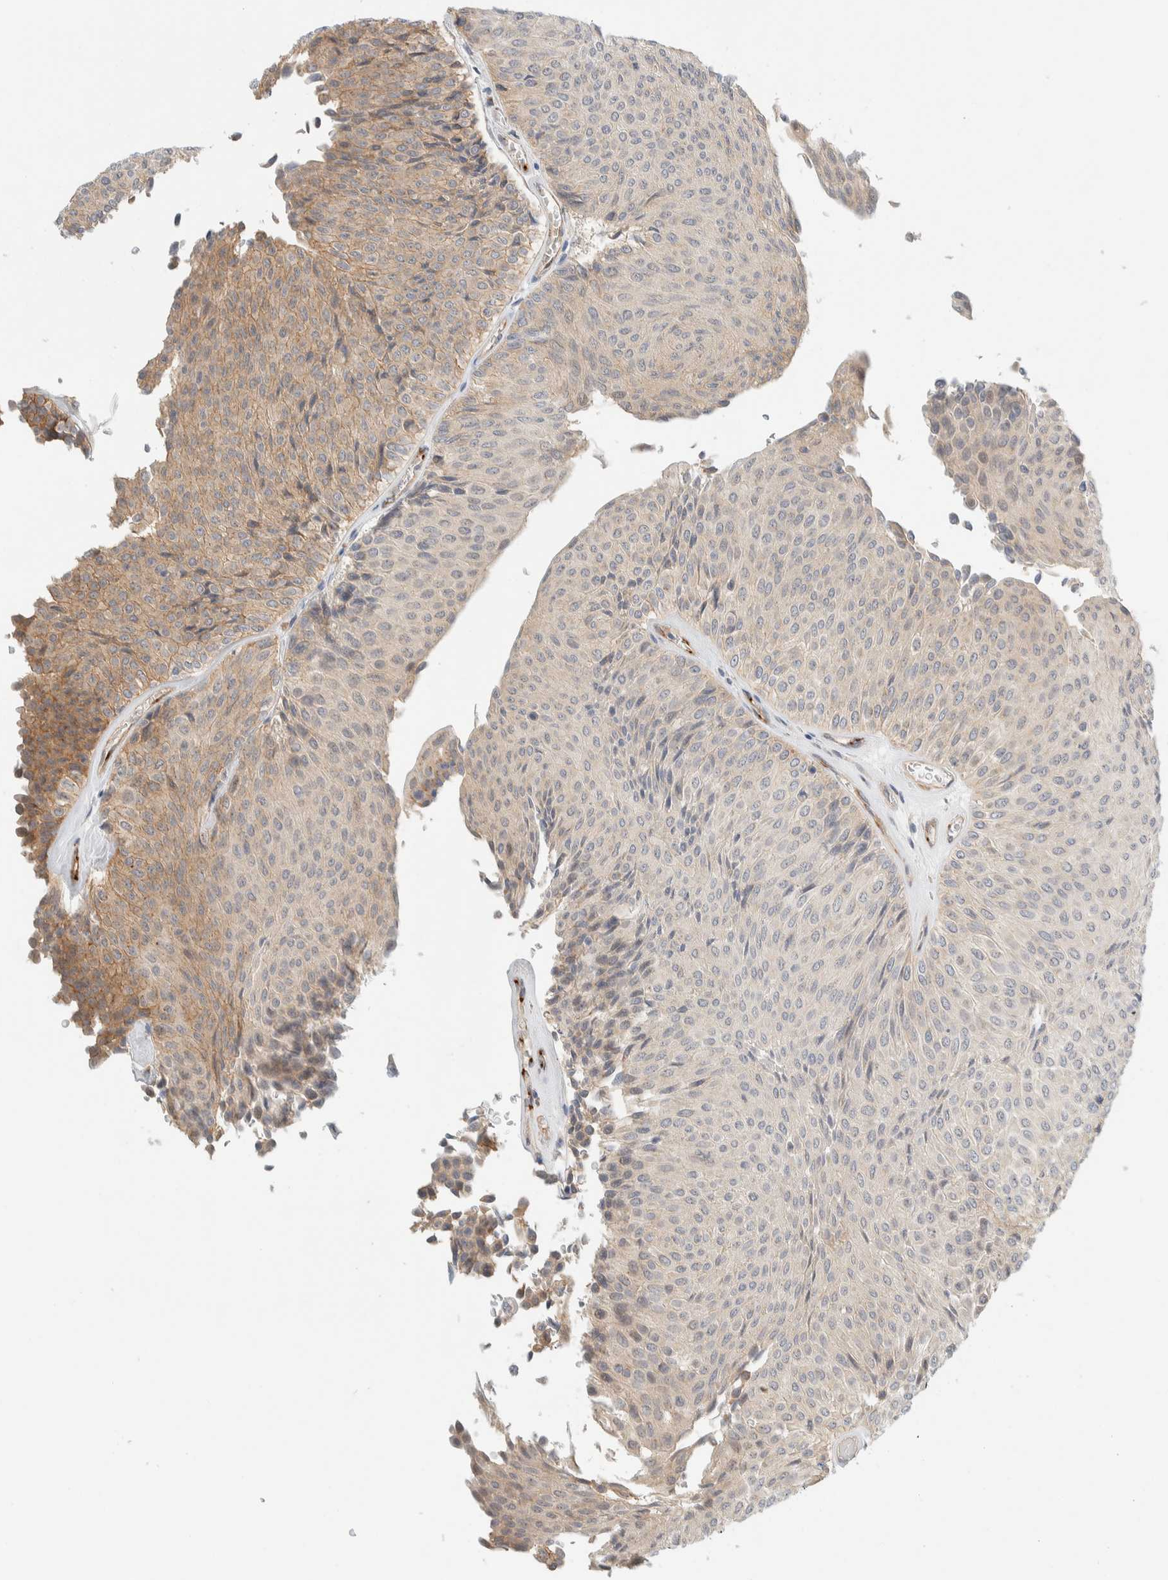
{"staining": {"intensity": "weak", "quantity": "25%-75%", "location": "cytoplasmic/membranous"}, "tissue": "urothelial cancer", "cell_type": "Tumor cells", "image_type": "cancer", "snomed": [{"axis": "morphology", "description": "Urothelial carcinoma, Low grade"}, {"axis": "topography", "description": "Urinary bladder"}], "caption": "Protein expression by immunohistochemistry (IHC) demonstrates weak cytoplasmic/membranous staining in about 25%-75% of tumor cells in low-grade urothelial carcinoma. (Stains: DAB in brown, nuclei in blue, Microscopy: brightfield microscopy at high magnification).", "gene": "TMEM184B", "patient": {"sex": "male", "age": 78}}